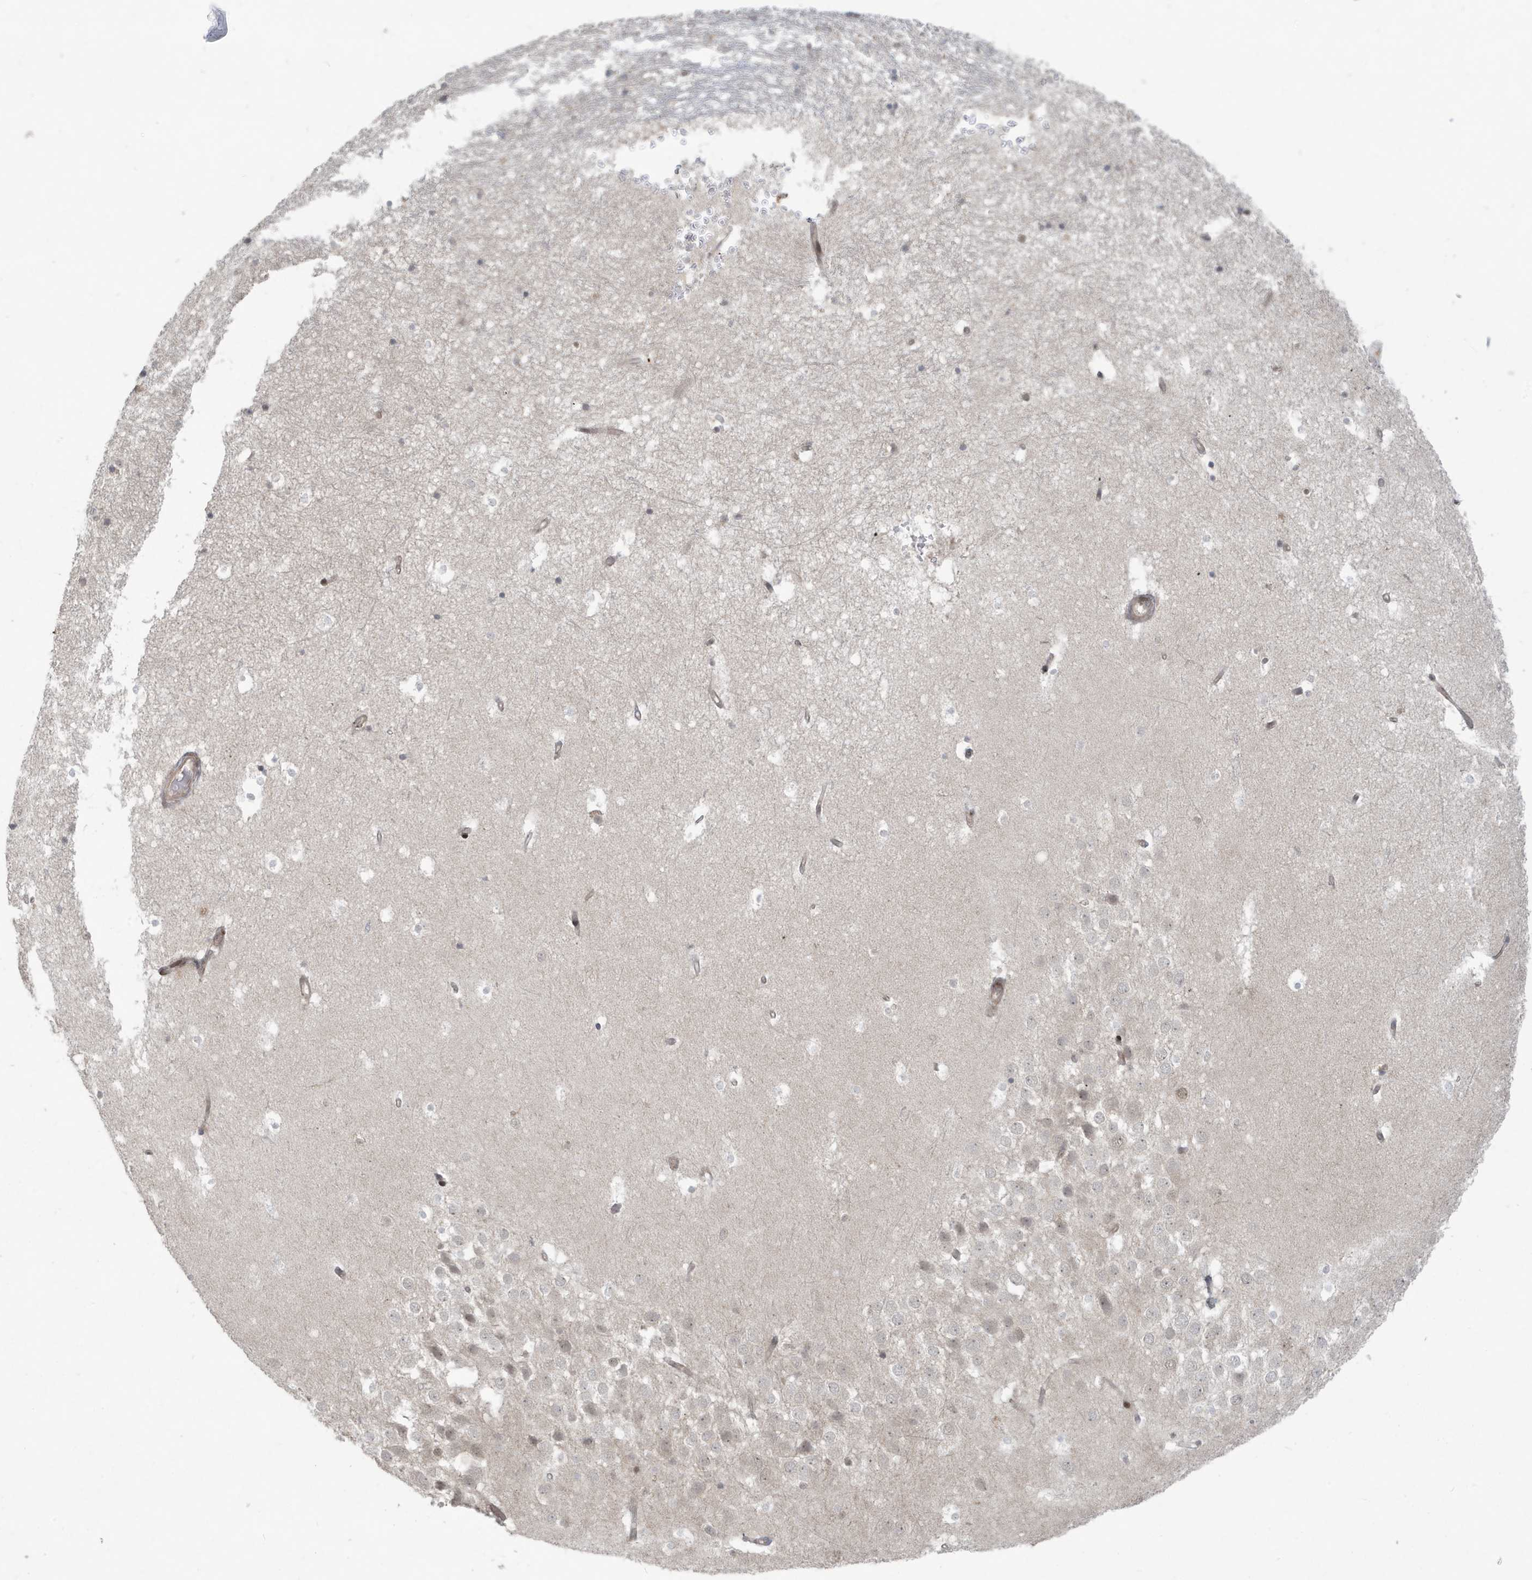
{"staining": {"intensity": "negative", "quantity": "none", "location": "none"}, "tissue": "hippocampus", "cell_type": "Glial cells", "image_type": "normal", "snomed": [{"axis": "morphology", "description": "Normal tissue, NOS"}, {"axis": "topography", "description": "Hippocampus"}], "caption": "High magnification brightfield microscopy of benign hippocampus stained with DAB (3,3'-diaminobenzidine) (brown) and counterstained with hematoxylin (blue): glial cells show no significant expression. Nuclei are stained in blue.", "gene": "C1orf52", "patient": {"sex": "female", "age": 52}}